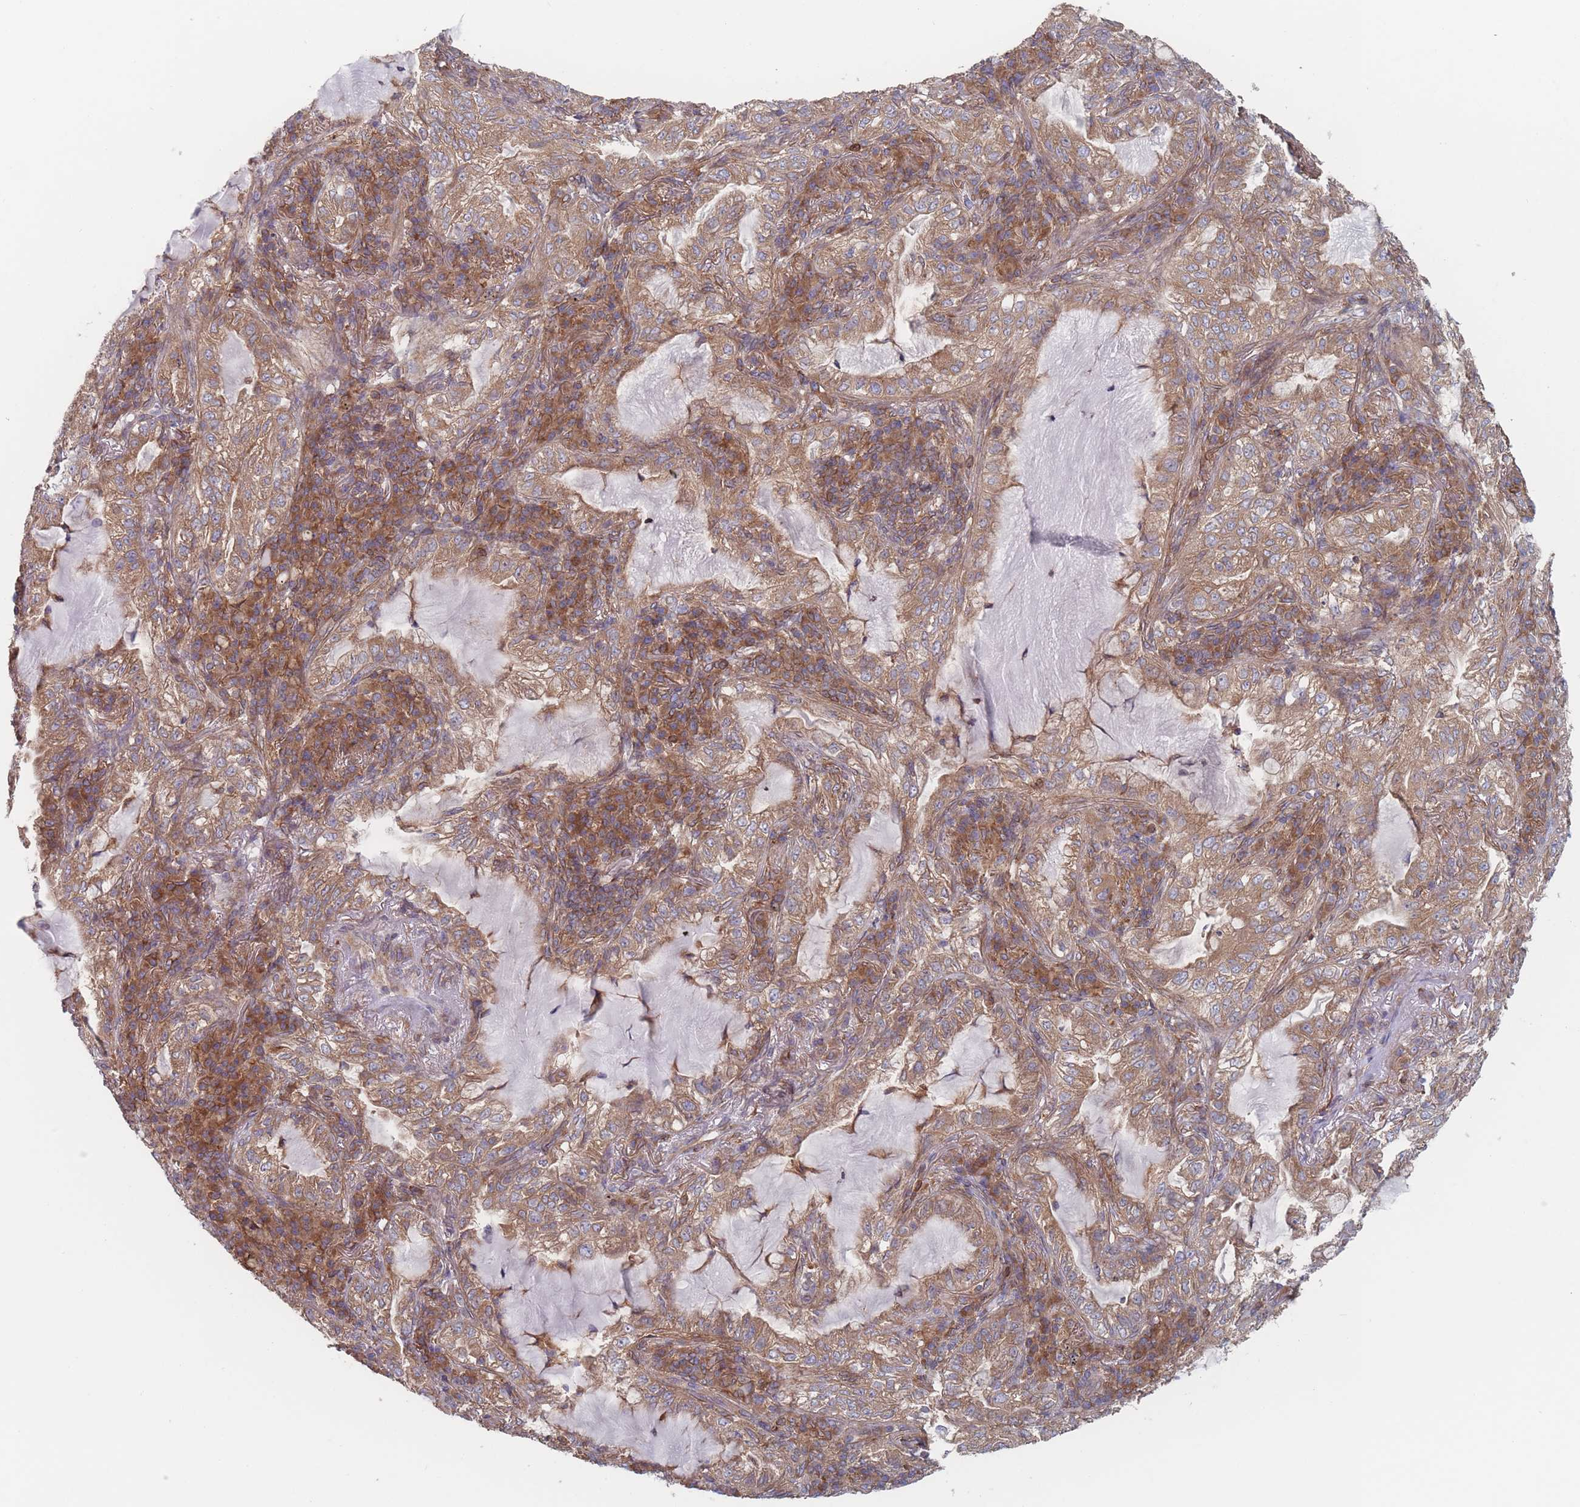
{"staining": {"intensity": "moderate", "quantity": ">75%", "location": "cytoplasmic/membranous"}, "tissue": "lung cancer", "cell_type": "Tumor cells", "image_type": "cancer", "snomed": [{"axis": "morphology", "description": "Adenocarcinoma, NOS"}, {"axis": "topography", "description": "Lung"}], "caption": "Human lung cancer stained with a protein marker shows moderate staining in tumor cells.", "gene": "KDSR", "patient": {"sex": "female", "age": 73}}